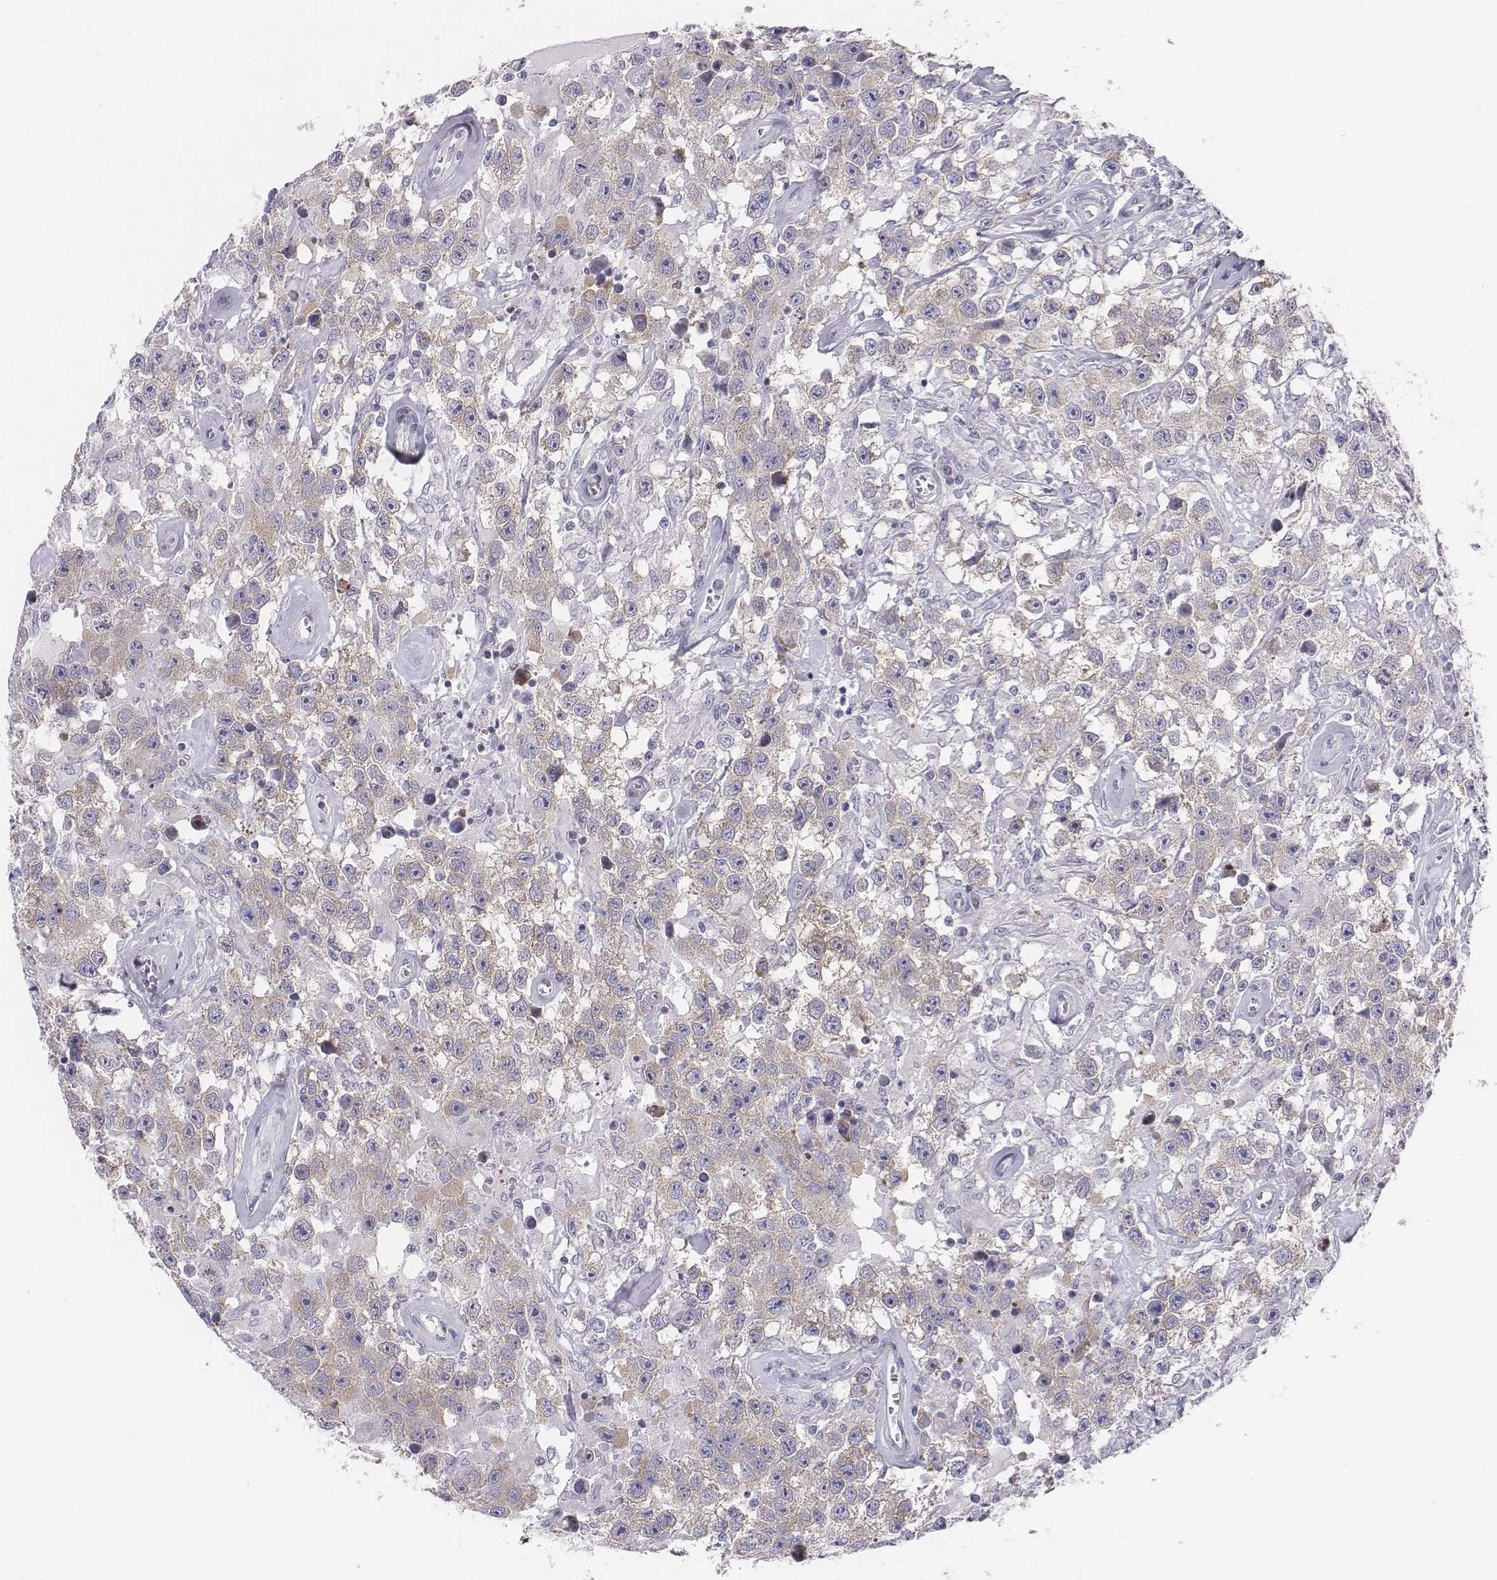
{"staining": {"intensity": "weak", "quantity": "<25%", "location": "cytoplasmic/membranous"}, "tissue": "testis cancer", "cell_type": "Tumor cells", "image_type": "cancer", "snomed": [{"axis": "morphology", "description": "Seminoma, NOS"}, {"axis": "topography", "description": "Testis"}], "caption": "Tumor cells are negative for protein expression in human testis cancer (seminoma). Nuclei are stained in blue.", "gene": "CHST14", "patient": {"sex": "male", "age": 43}}